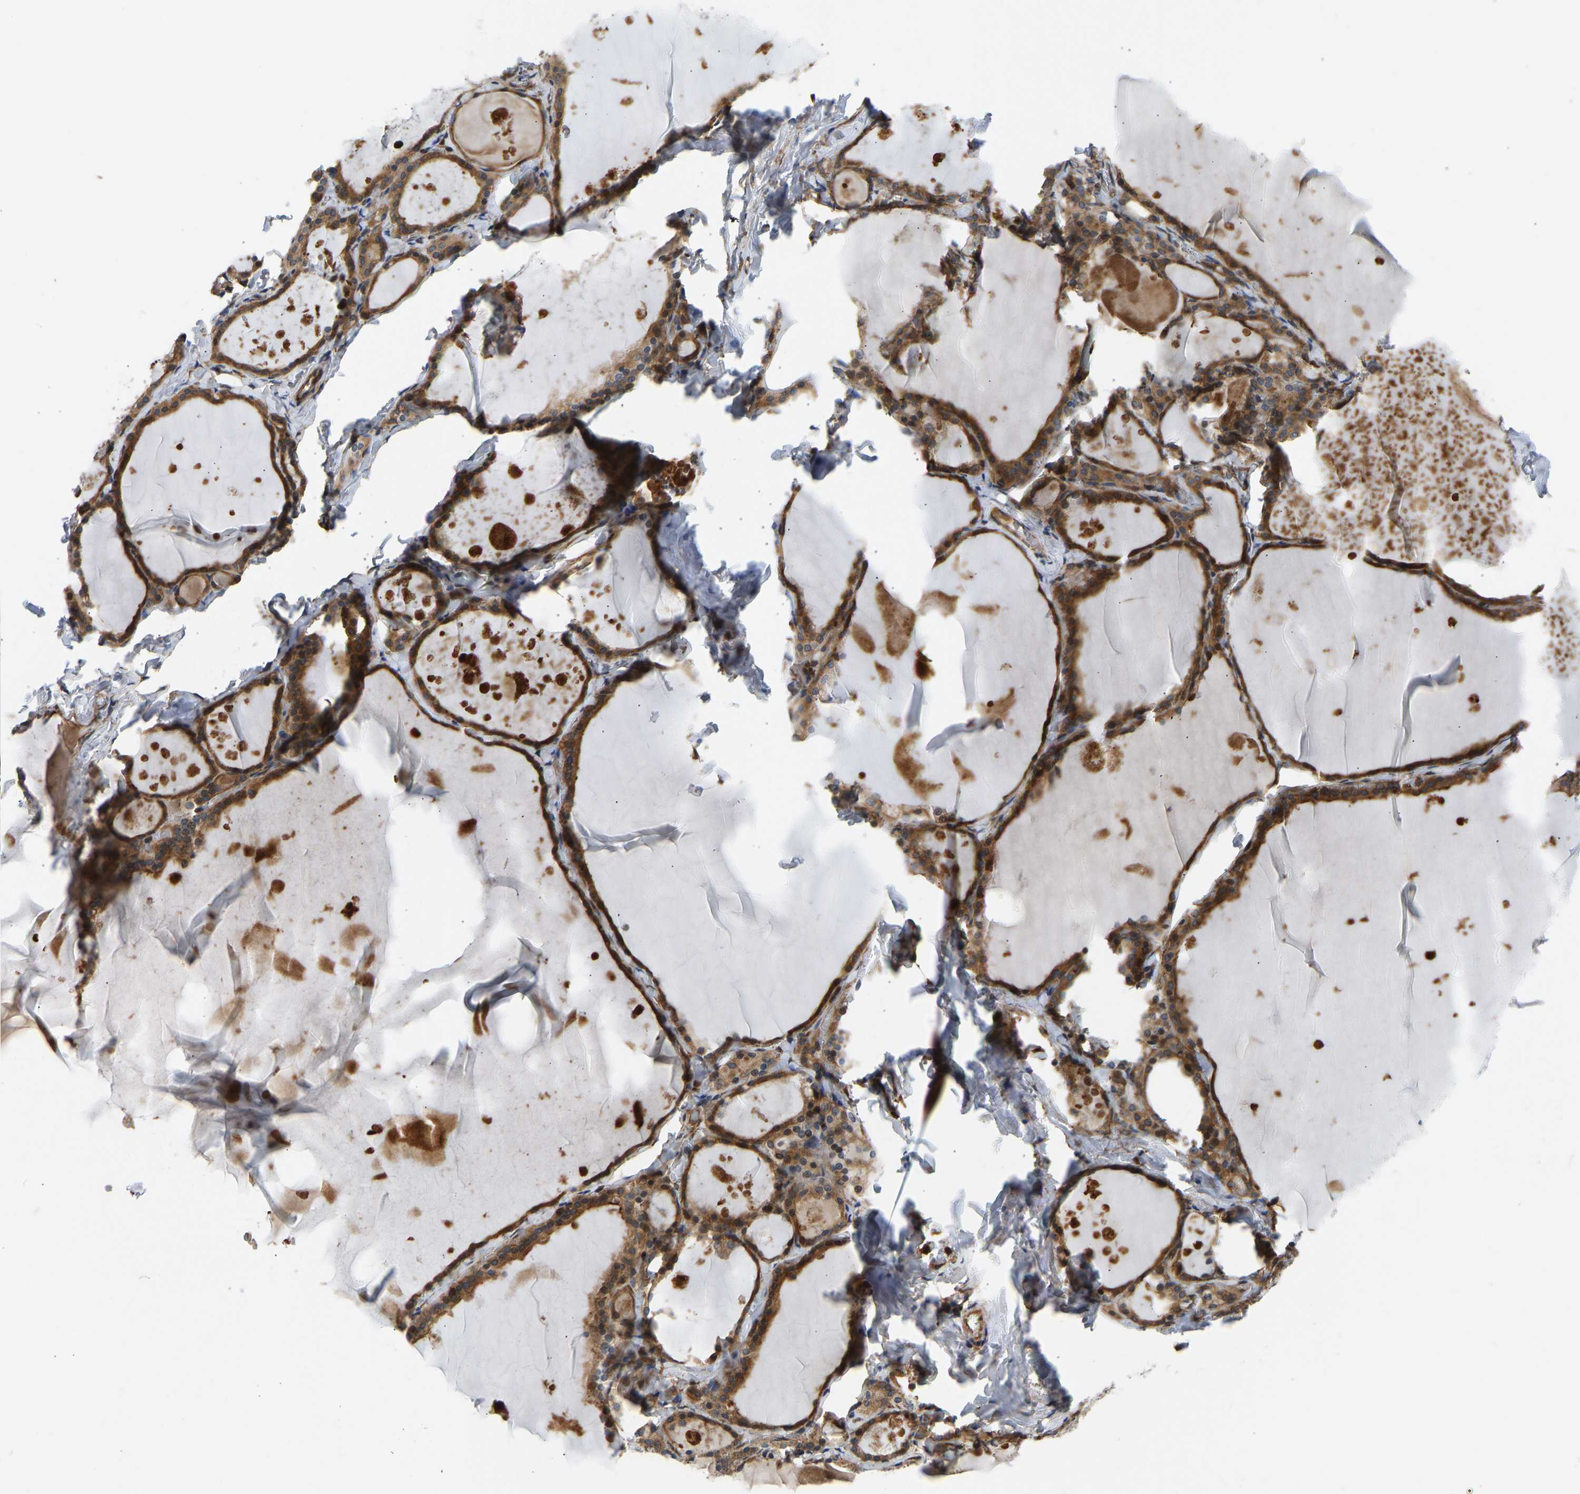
{"staining": {"intensity": "moderate", "quantity": ">75%", "location": "cytoplasmic/membranous"}, "tissue": "thyroid gland", "cell_type": "Glandular cells", "image_type": "normal", "snomed": [{"axis": "morphology", "description": "Normal tissue, NOS"}, {"axis": "topography", "description": "Thyroid gland"}], "caption": "Brown immunohistochemical staining in normal human thyroid gland reveals moderate cytoplasmic/membranous staining in approximately >75% of glandular cells.", "gene": "RASGRF2", "patient": {"sex": "male", "age": 56}}